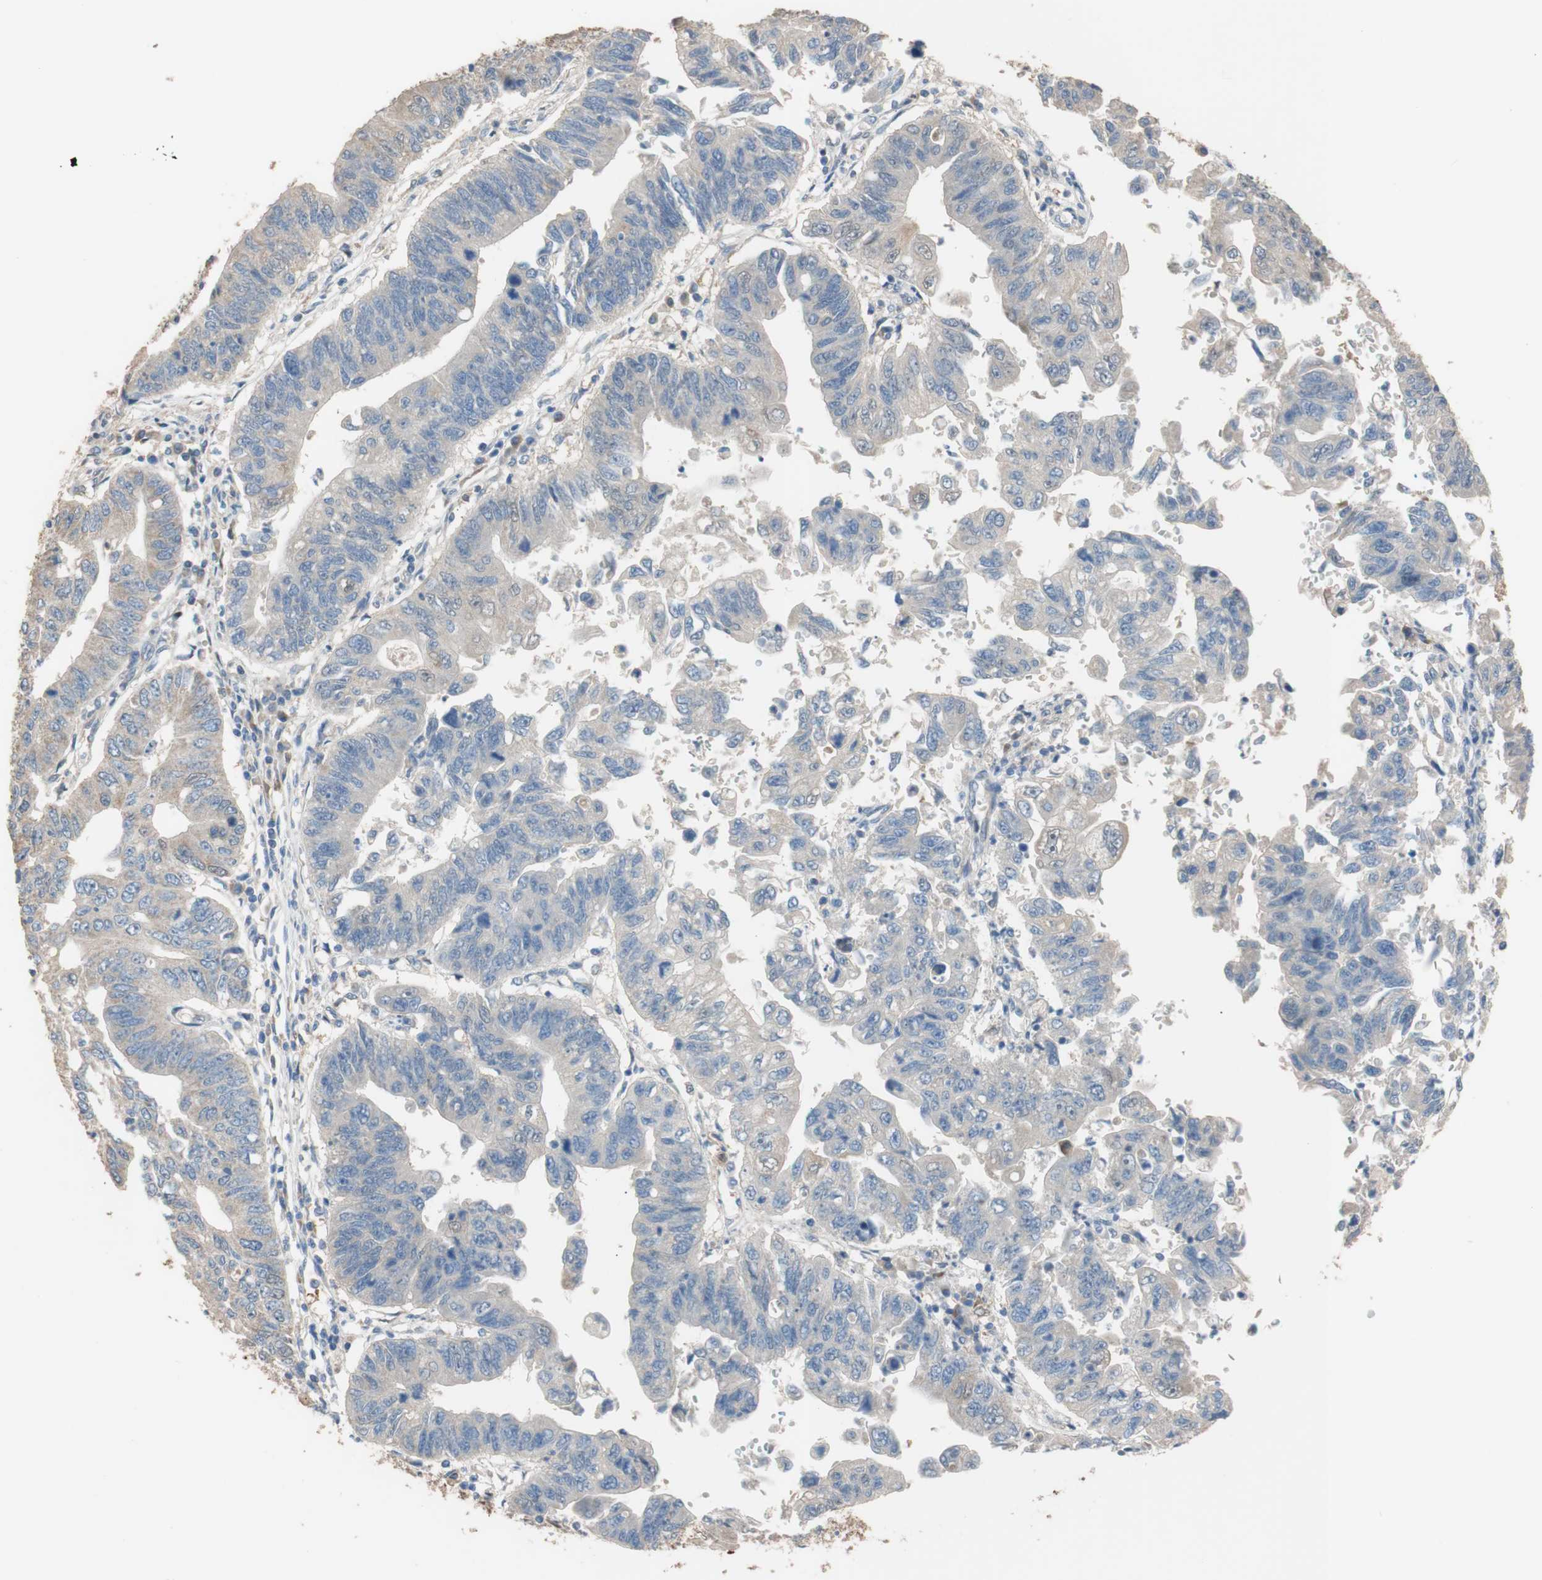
{"staining": {"intensity": "weak", "quantity": "25%-75%", "location": "cytoplasmic/membranous"}, "tissue": "stomach cancer", "cell_type": "Tumor cells", "image_type": "cancer", "snomed": [{"axis": "morphology", "description": "Adenocarcinoma, NOS"}, {"axis": "topography", "description": "Stomach"}], "caption": "About 25%-75% of tumor cells in stomach cancer (adenocarcinoma) demonstrate weak cytoplasmic/membranous protein positivity as visualized by brown immunohistochemical staining.", "gene": "ALDH1A2", "patient": {"sex": "male", "age": 59}}